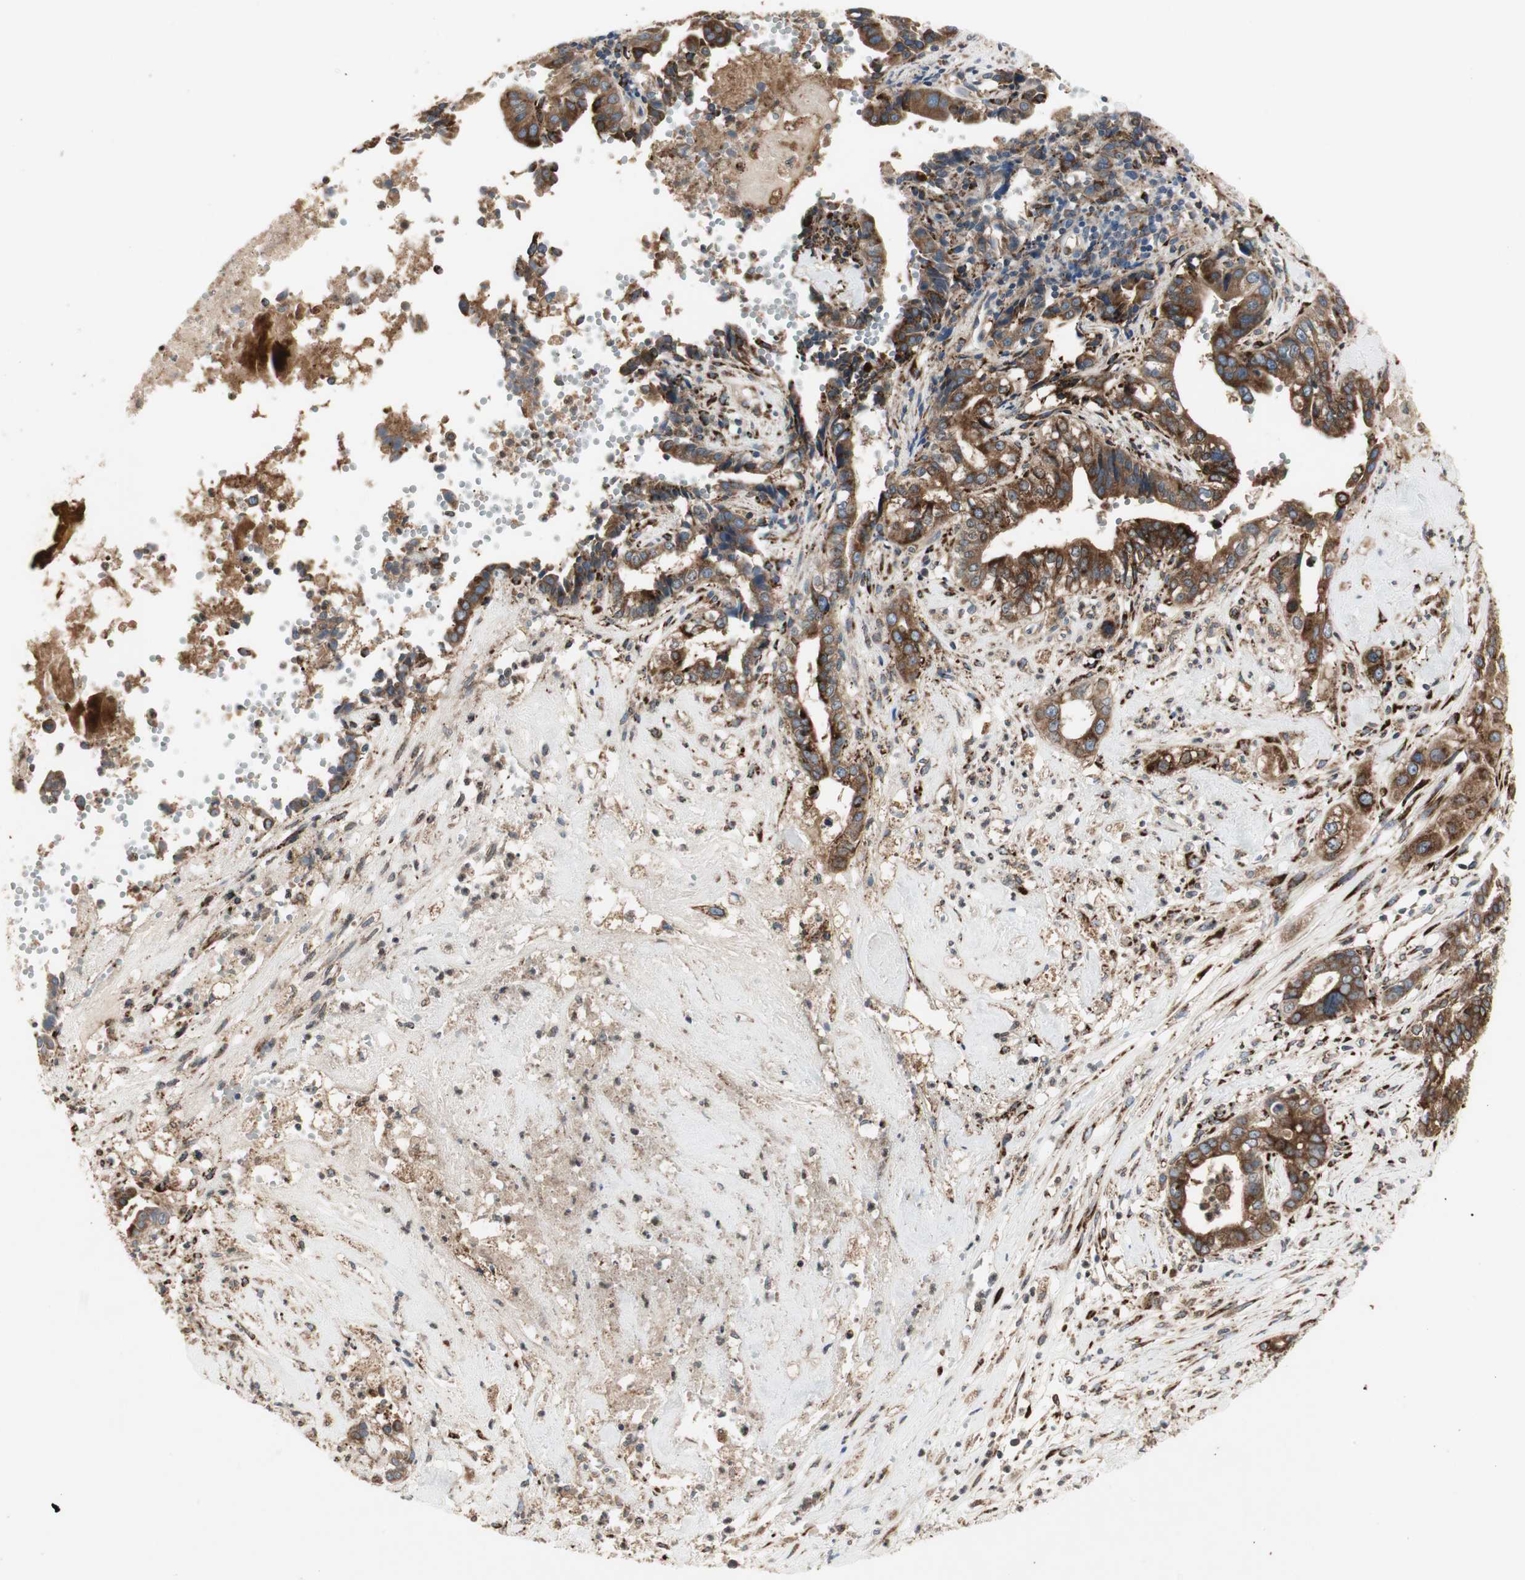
{"staining": {"intensity": "strong", "quantity": ">75%", "location": "cytoplasmic/membranous"}, "tissue": "liver cancer", "cell_type": "Tumor cells", "image_type": "cancer", "snomed": [{"axis": "morphology", "description": "Cholangiocarcinoma"}, {"axis": "topography", "description": "Liver"}], "caption": "A micrograph showing strong cytoplasmic/membranous positivity in approximately >75% of tumor cells in cholangiocarcinoma (liver), as visualized by brown immunohistochemical staining.", "gene": "H6PD", "patient": {"sex": "female", "age": 61}}